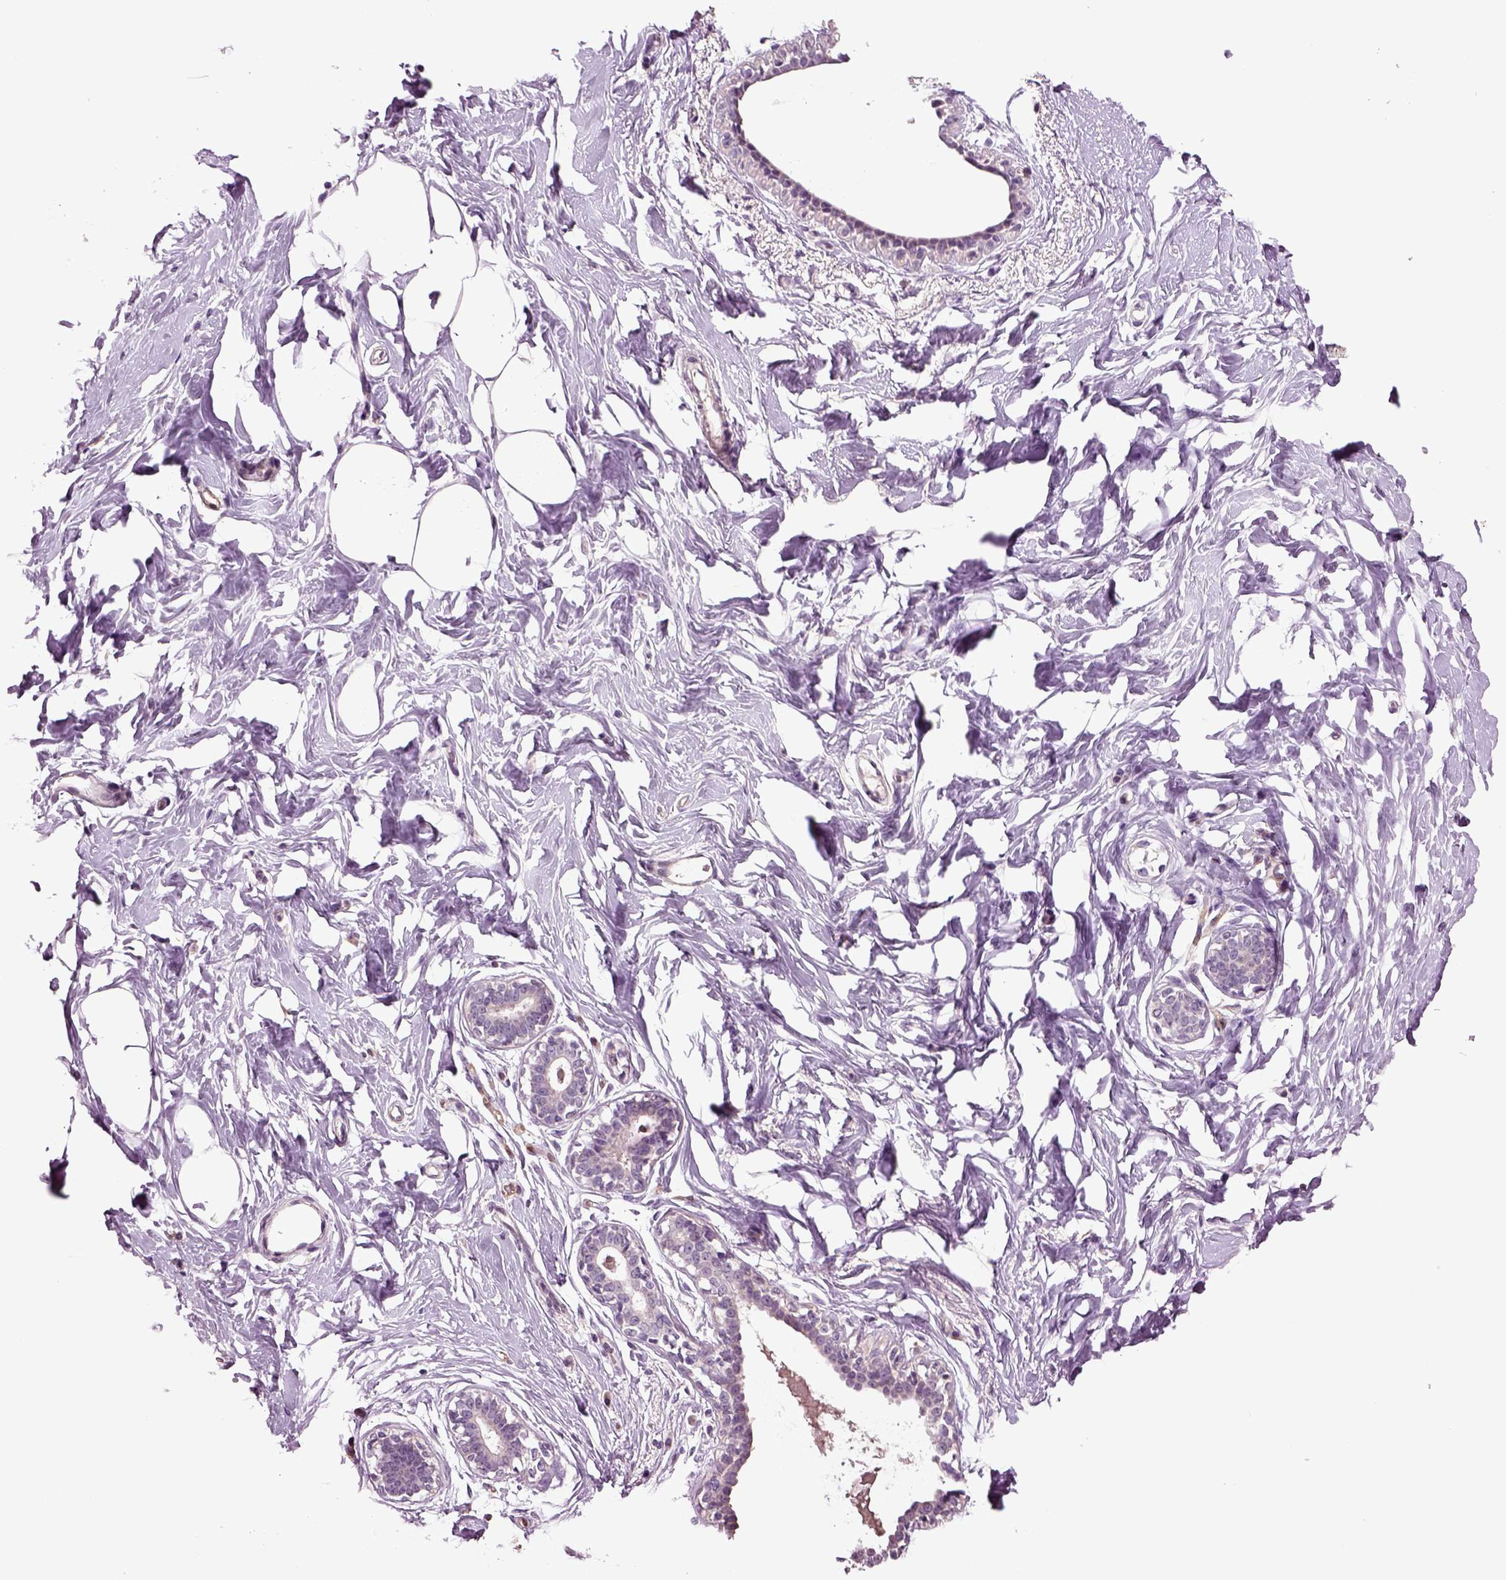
{"staining": {"intensity": "negative", "quantity": "none", "location": "none"}, "tissue": "breast", "cell_type": "Adipocytes", "image_type": "normal", "snomed": [{"axis": "morphology", "description": "Normal tissue, NOS"}, {"axis": "morphology", "description": "Lobular carcinoma, in situ"}, {"axis": "topography", "description": "Breast"}], "caption": "This is a histopathology image of immunohistochemistry staining of normal breast, which shows no expression in adipocytes.", "gene": "SLC17A6", "patient": {"sex": "female", "age": 35}}